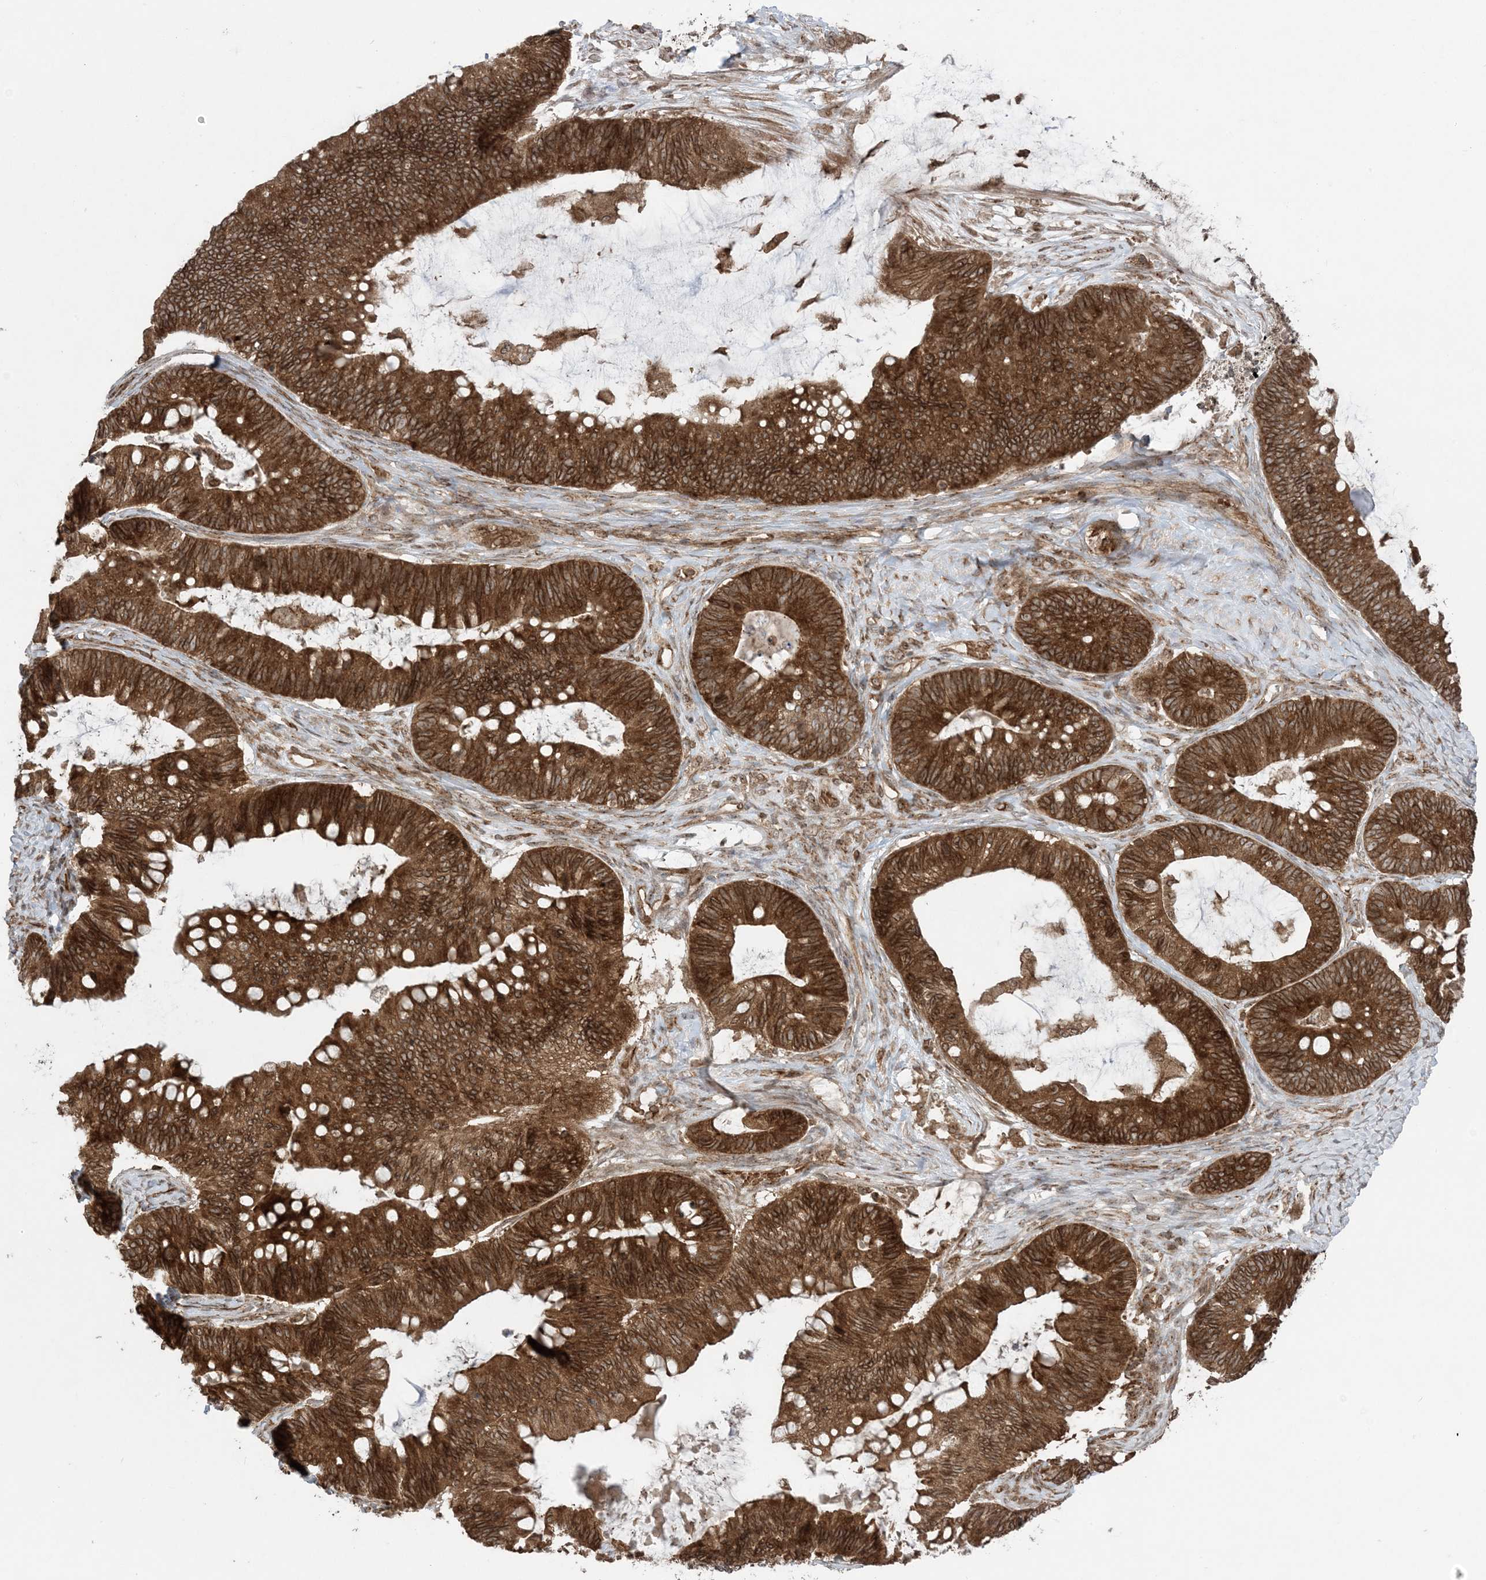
{"staining": {"intensity": "strong", "quantity": ">75%", "location": "cytoplasmic/membranous"}, "tissue": "ovarian cancer", "cell_type": "Tumor cells", "image_type": "cancer", "snomed": [{"axis": "morphology", "description": "Cystadenocarcinoma, mucinous, NOS"}, {"axis": "topography", "description": "Ovary"}], "caption": "A brown stain shows strong cytoplasmic/membranous expression of a protein in ovarian cancer tumor cells.", "gene": "DDX19B", "patient": {"sex": "female", "age": 61}}